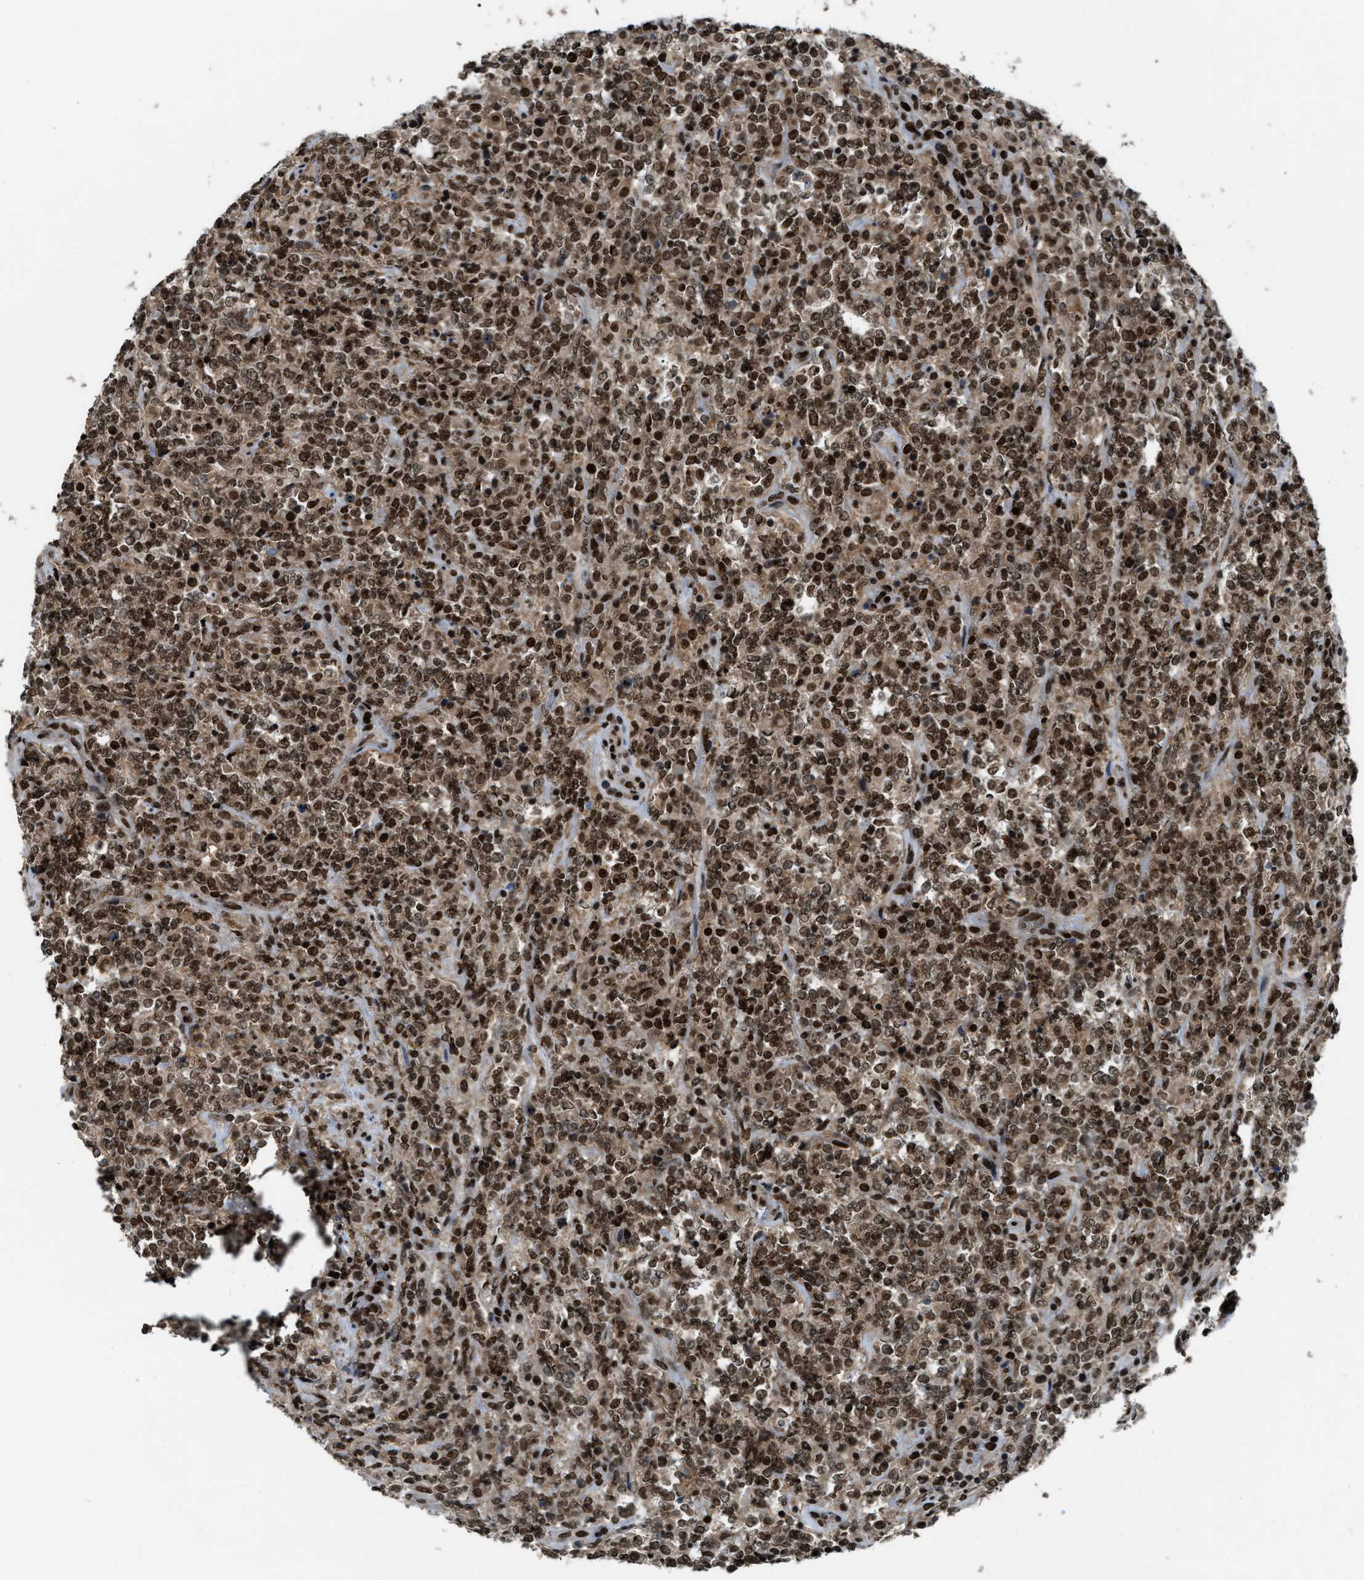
{"staining": {"intensity": "moderate", "quantity": ">75%", "location": "nuclear"}, "tissue": "lymphoma", "cell_type": "Tumor cells", "image_type": "cancer", "snomed": [{"axis": "morphology", "description": "Malignant lymphoma, non-Hodgkin's type, High grade"}, {"axis": "topography", "description": "Soft tissue"}], "caption": "Immunohistochemistry photomicrograph of human lymphoma stained for a protein (brown), which demonstrates medium levels of moderate nuclear expression in approximately >75% of tumor cells.", "gene": "NUMA1", "patient": {"sex": "male", "age": 18}}